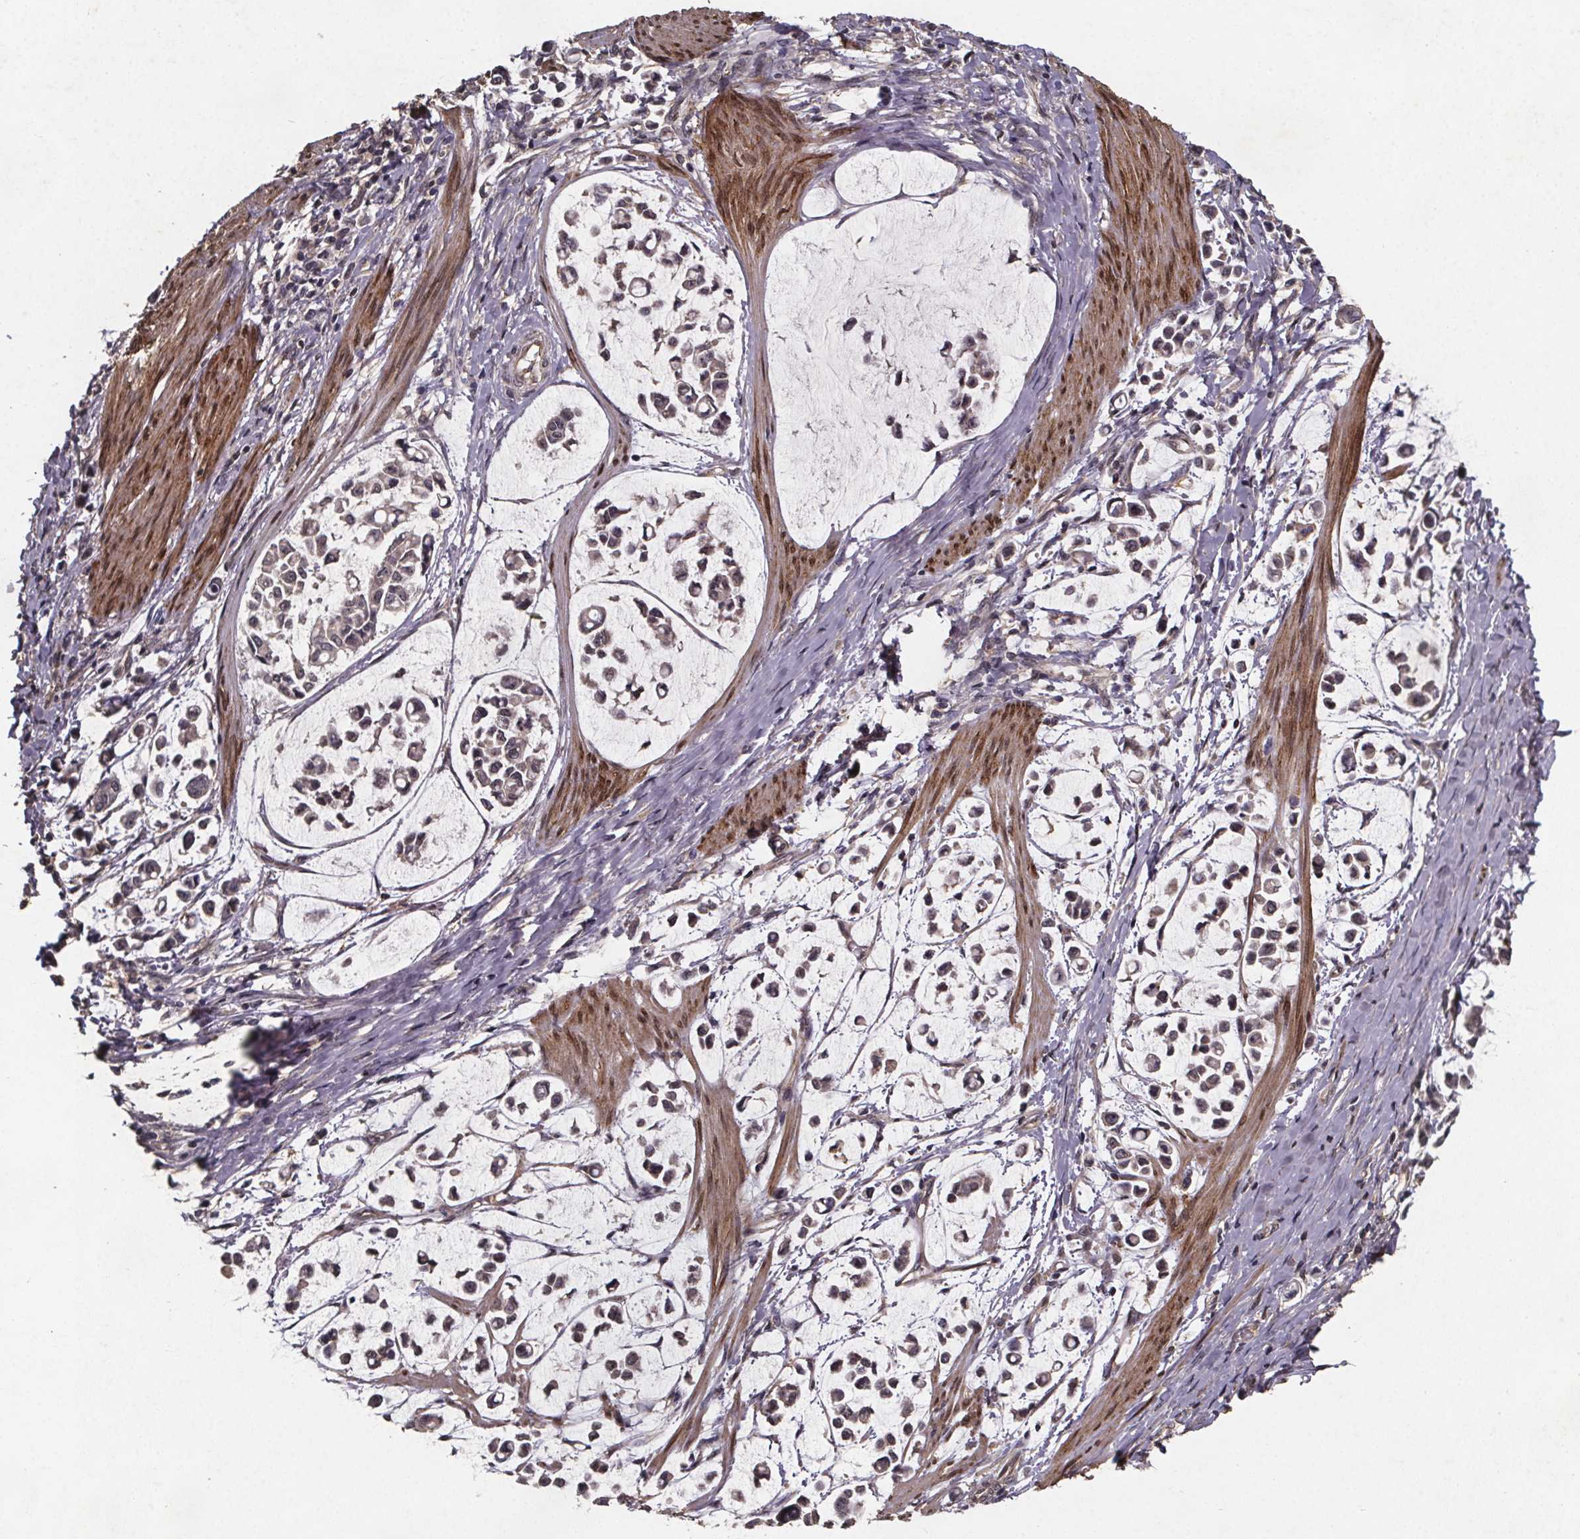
{"staining": {"intensity": "weak", "quantity": "25%-75%", "location": "cytoplasmic/membranous"}, "tissue": "stomach cancer", "cell_type": "Tumor cells", "image_type": "cancer", "snomed": [{"axis": "morphology", "description": "Adenocarcinoma, NOS"}, {"axis": "topography", "description": "Stomach"}], "caption": "Stomach adenocarcinoma stained with immunohistochemistry (IHC) reveals weak cytoplasmic/membranous staining in about 25%-75% of tumor cells.", "gene": "PIERCE2", "patient": {"sex": "male", "age": 82}}